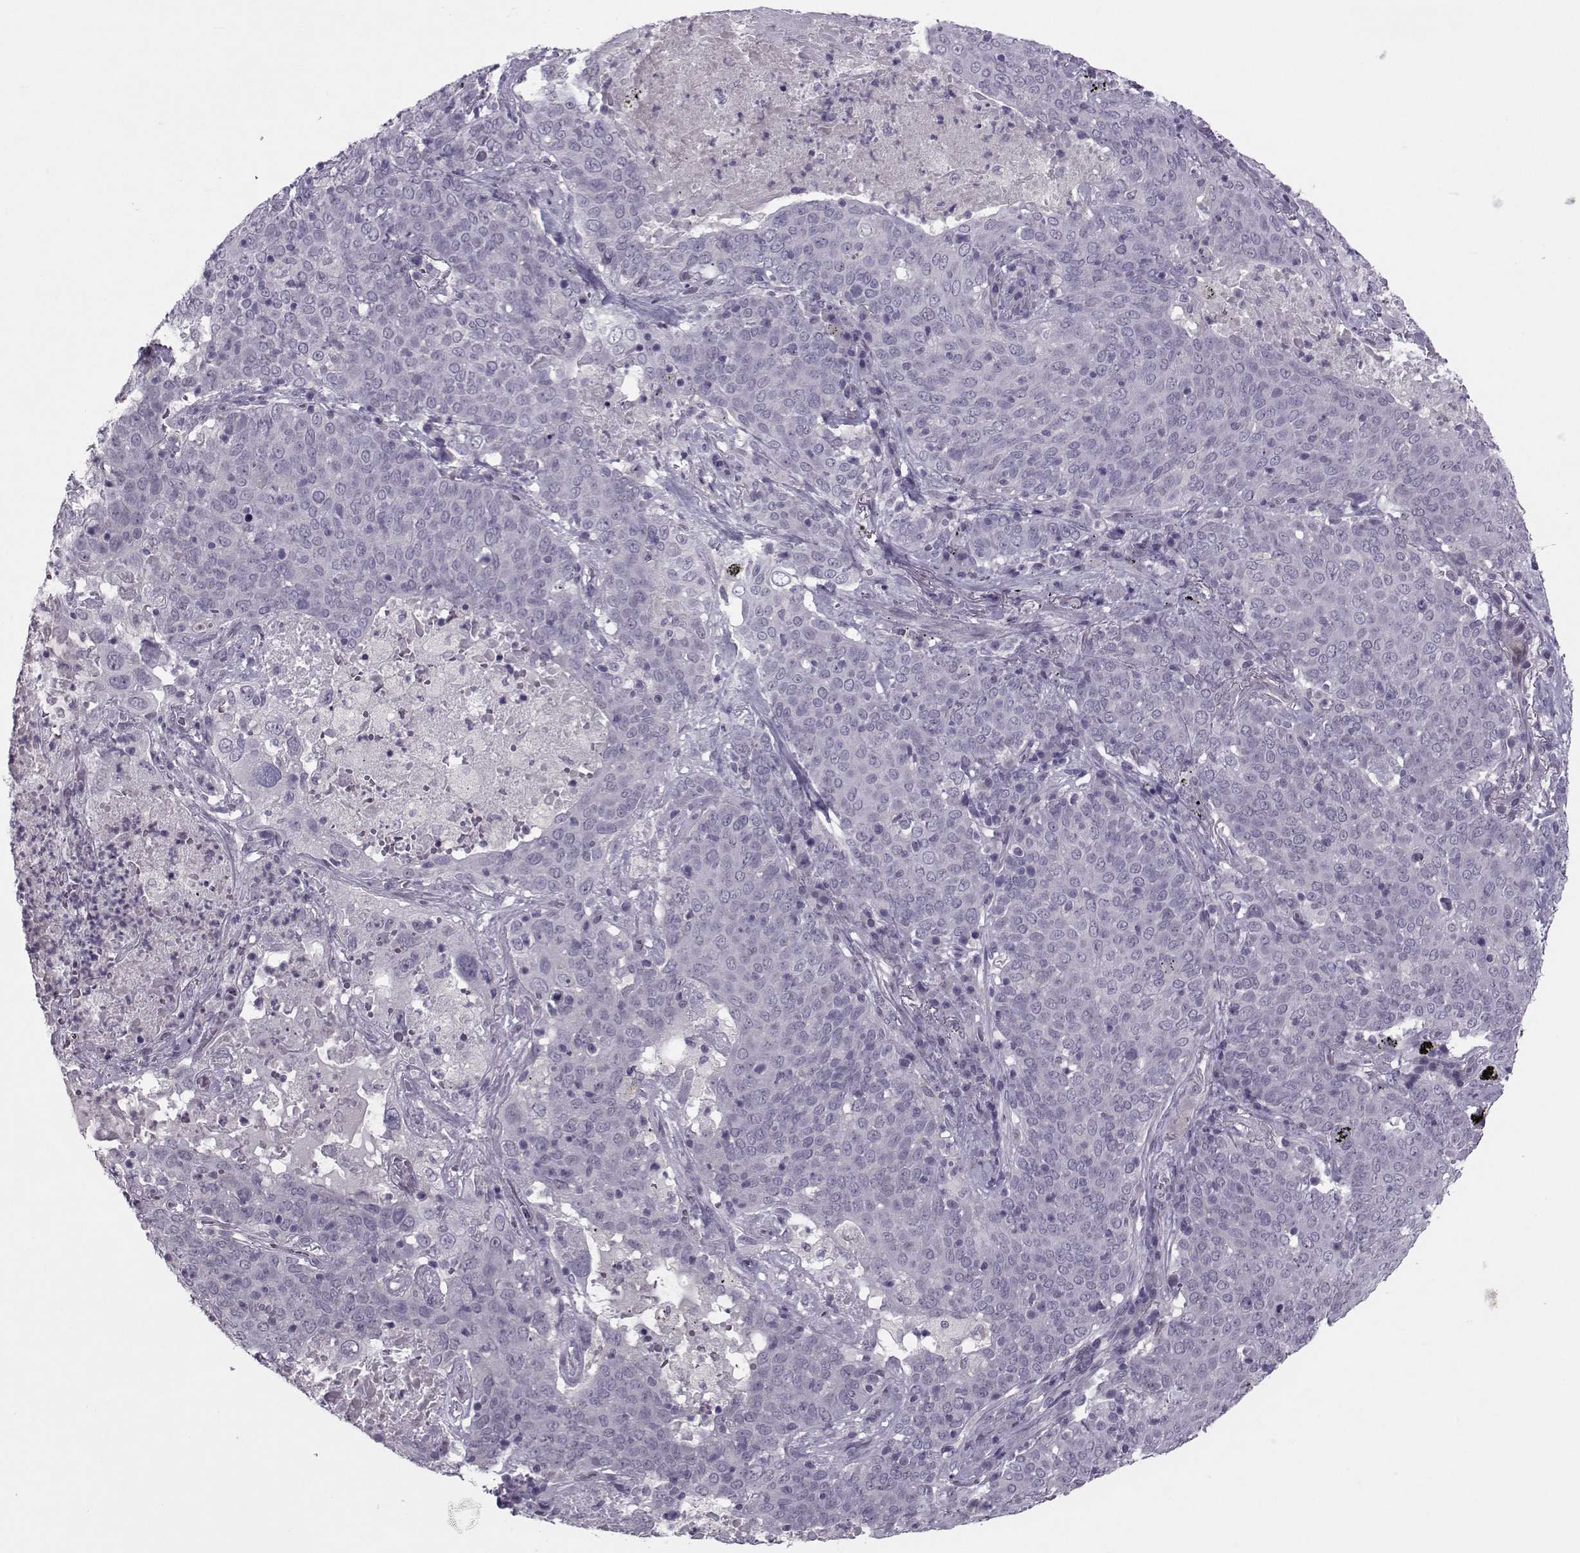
{"staining": {"intensity": "negative", "quantity": "none", "location": "none"}, "tissue": "lung cancer", "cell_type": "Tumor cells", "image_type": "cancer", "snomed": [{"axis": "morphology", "description": "Squamous cell carcinoma, NOS"}, {"axis": "topography", "description": "Lung"}], "caption": "This is an IHC image of human squamous cell carcinoma (lung). There is no positivity in tumor cells.", "gene": "ASRGL1", "patient": {"sex": "male", "age": 82}}